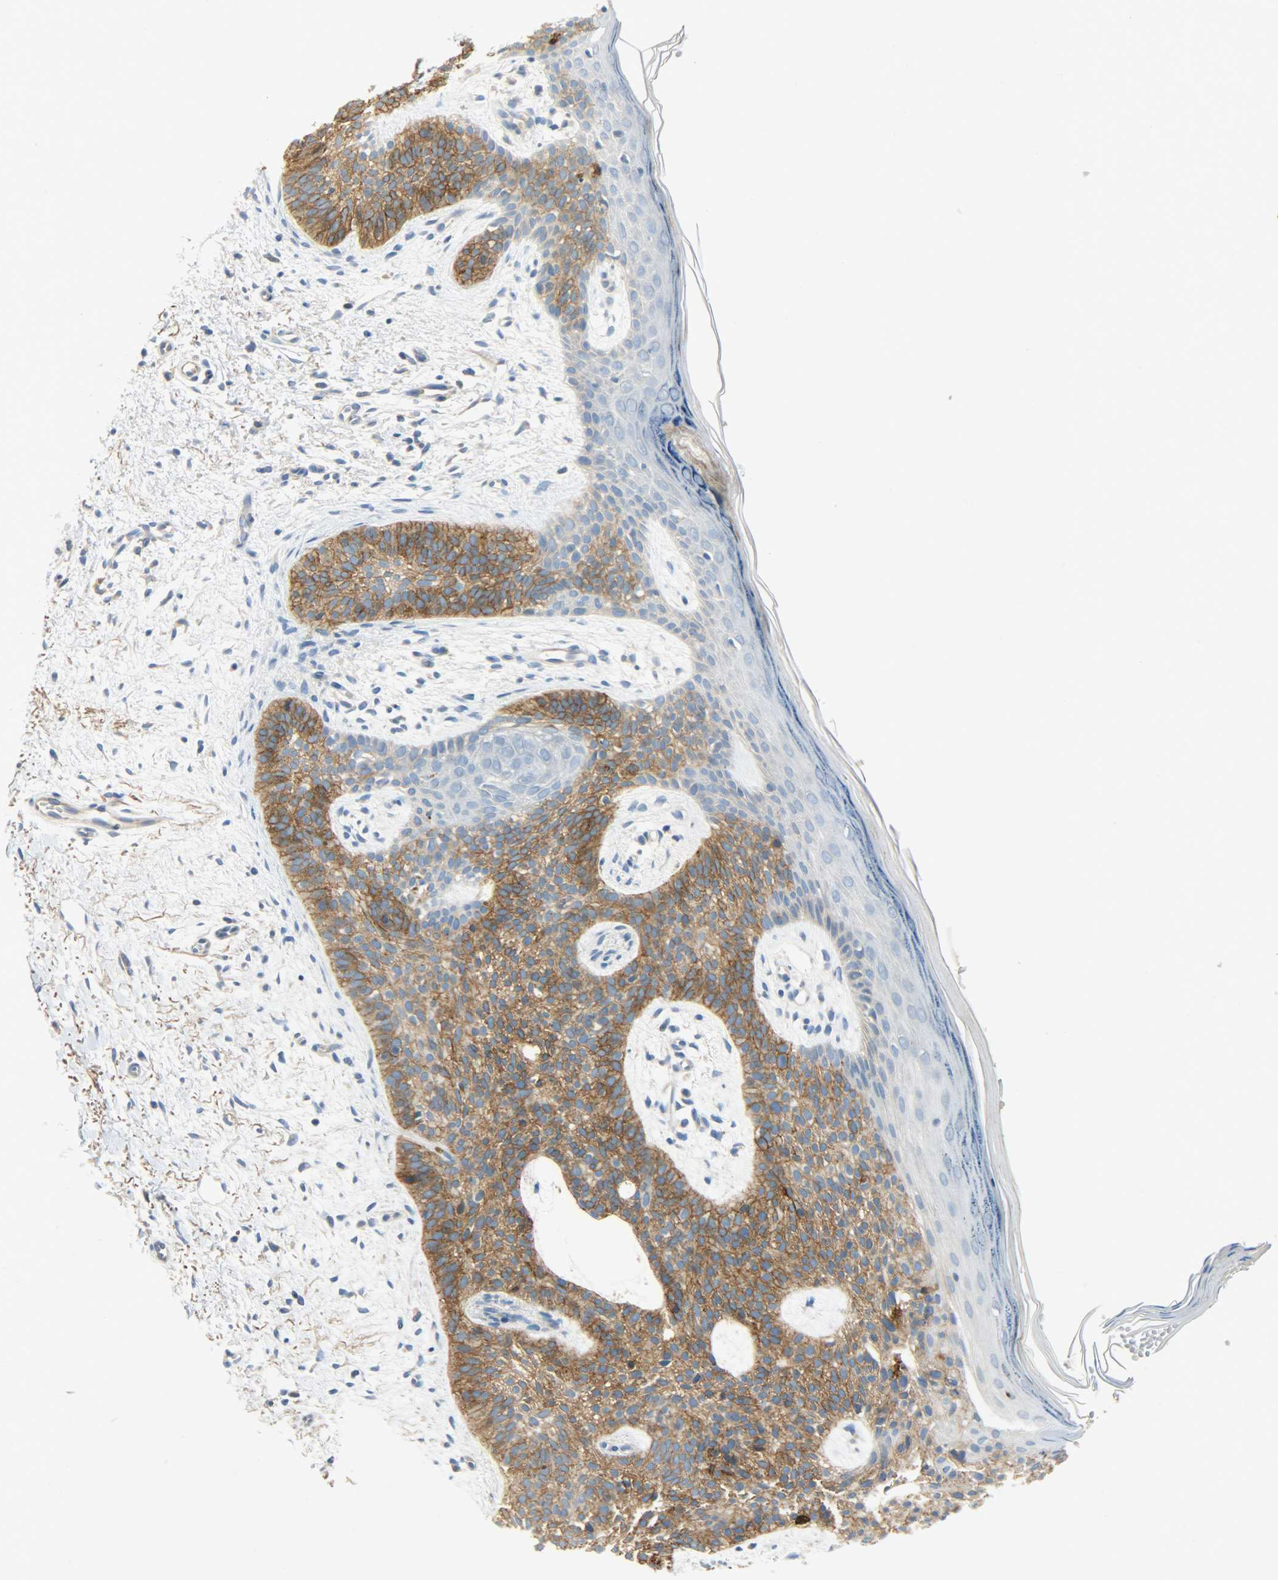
{"staining": {"intensity": "strong", "quantity": ">75%", "location": "cytoplasmic/membranous"}, "tissue": "skin cancer", "cell_type": "Tumor cells", "image_type": "cancer", "snomed": [{"axis": "morphology", "description": "Normal tissue, NOS"}, {"axis": "morphology", "description": "Basal cell carcinoma"}, {"axis": "topography", "description": "Skin"}], "caption": "The photomicrograph demonstrates immunohistochemical staining of skin cancer. There is strong cytoplasmic/membranous positivity is seen in approximately >75% of tumor cells. The staining was performed using DAB (3,3'-diaminobenzidine), with brown indicating positive protein expression. Nuclei are stained blue with hematoxylin.", "gene": "DSG2", "patient": {"sex": "female", "age": 69}}